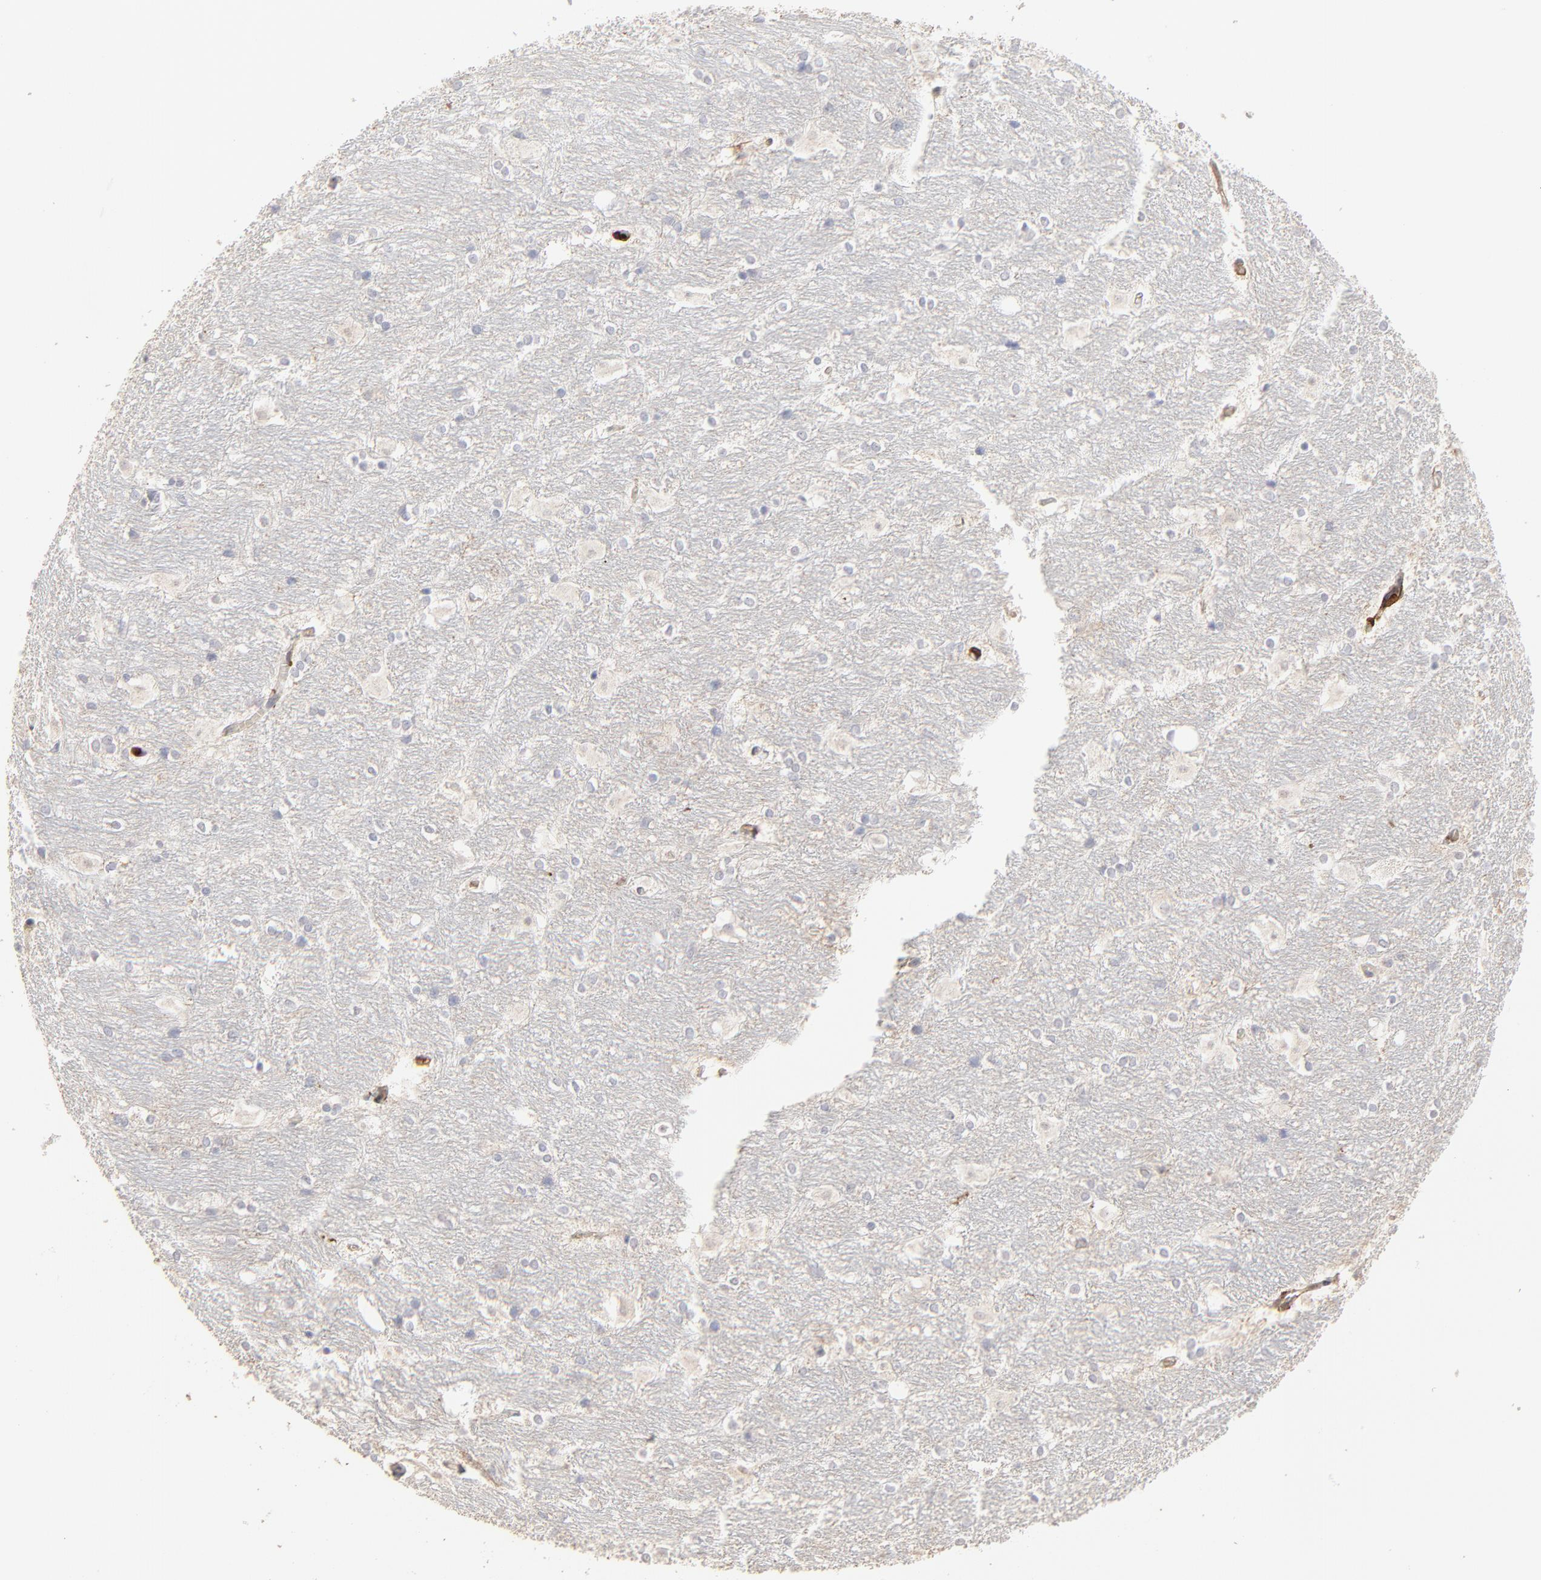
{"staining": {"intensity": "negative", "quantity": "none", "location": "none"}, "tissue": "hippocampus", "cell_type": "Glial cells", "image_type": "normal", "snomed": [{"axis": "morphology", "description": "Normal tissue, NOS"}, {"axis": "topography", "description": "Hippocampus"}], "caption": "IHC of normal human hippocampus reveals no expression in glial cells.", "gene": "SLC6A14", "patient": {"sex": "female", "age": 19}}